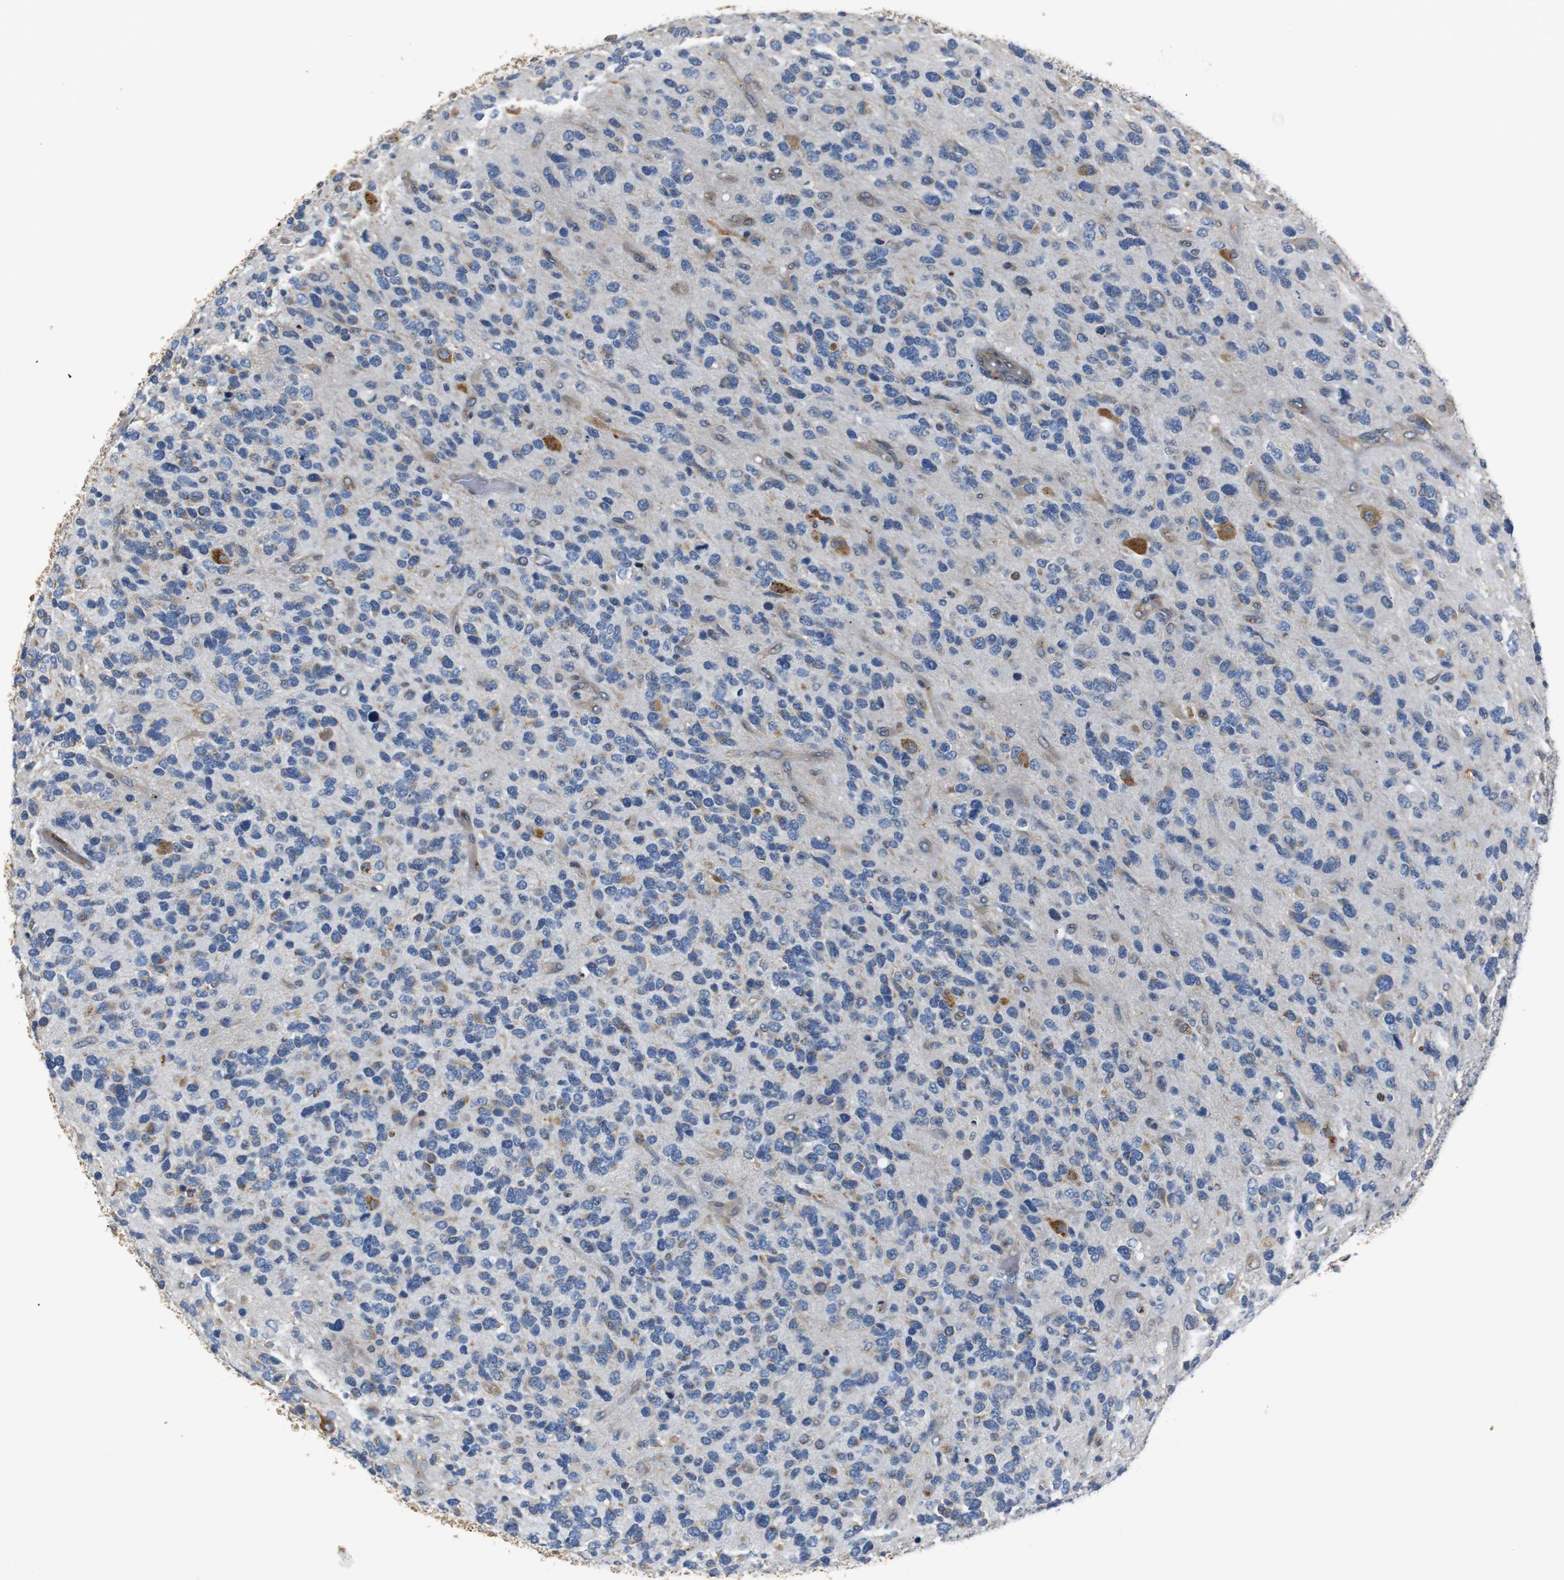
{"staining": {"intensity": "moderate", "quantity": "<25%", "location": "cytoplasmic/membranous"}, "tissue": "glioma", "cell_type": "Tumor cells", "image_type": "cancer", "snomed": [{"axis": "morphology", "description": "Glioma, malignant, High grade"}, {"axis": "topography", "description": "Brain"}], "caption": "Immunohistochemistry (IHC) micrograph of neoplastic tissue: human malignant glioma (high-grade) stained using immunohistochemistry reveals low levels of moderate protein expression localized specifically in the cytoplasmic/membranous of tumor cells, appearing as a cytoplasmic/membranous brown color.", "gene": "TMED2", "patient": {"sex": "female", "age": 58}}